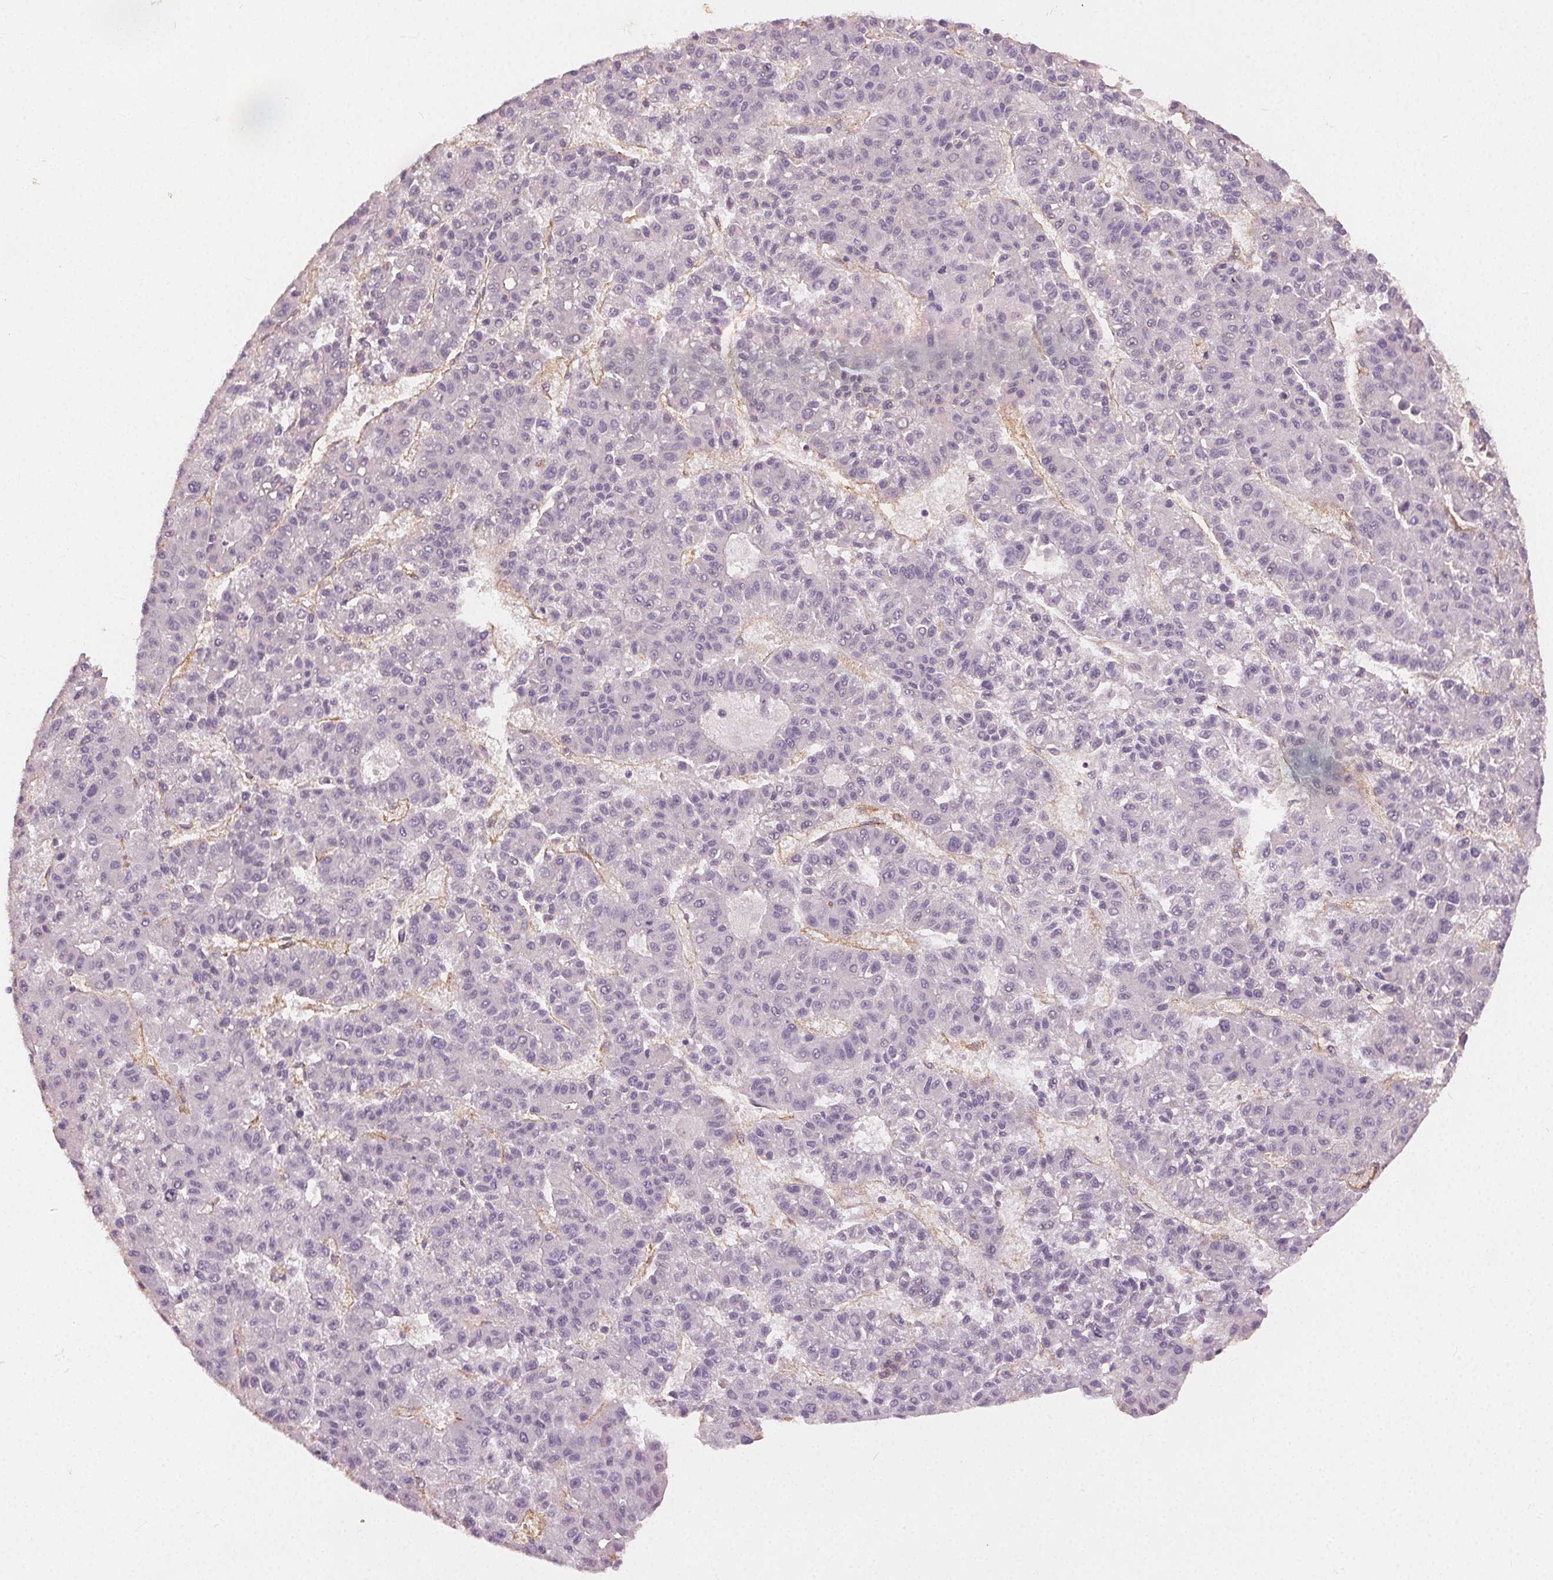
{"staining": {"intensity": "negative", "quantity": "none", "location": "none"}, "tissue": "liver cancer", "cell_type": "Tumor cells", "image_type": "cancer", "snomed": [{"axis": "morphology", "description": "Carcinoma, Hepatocellular, NOS"}, {"axis": "topography", "description": "Liver"}], "caption": "Tumor cells are negative for protein expression in human liver cancer.", "gene": "PODXL", "patient": {"sex": "male", "age": 70}}